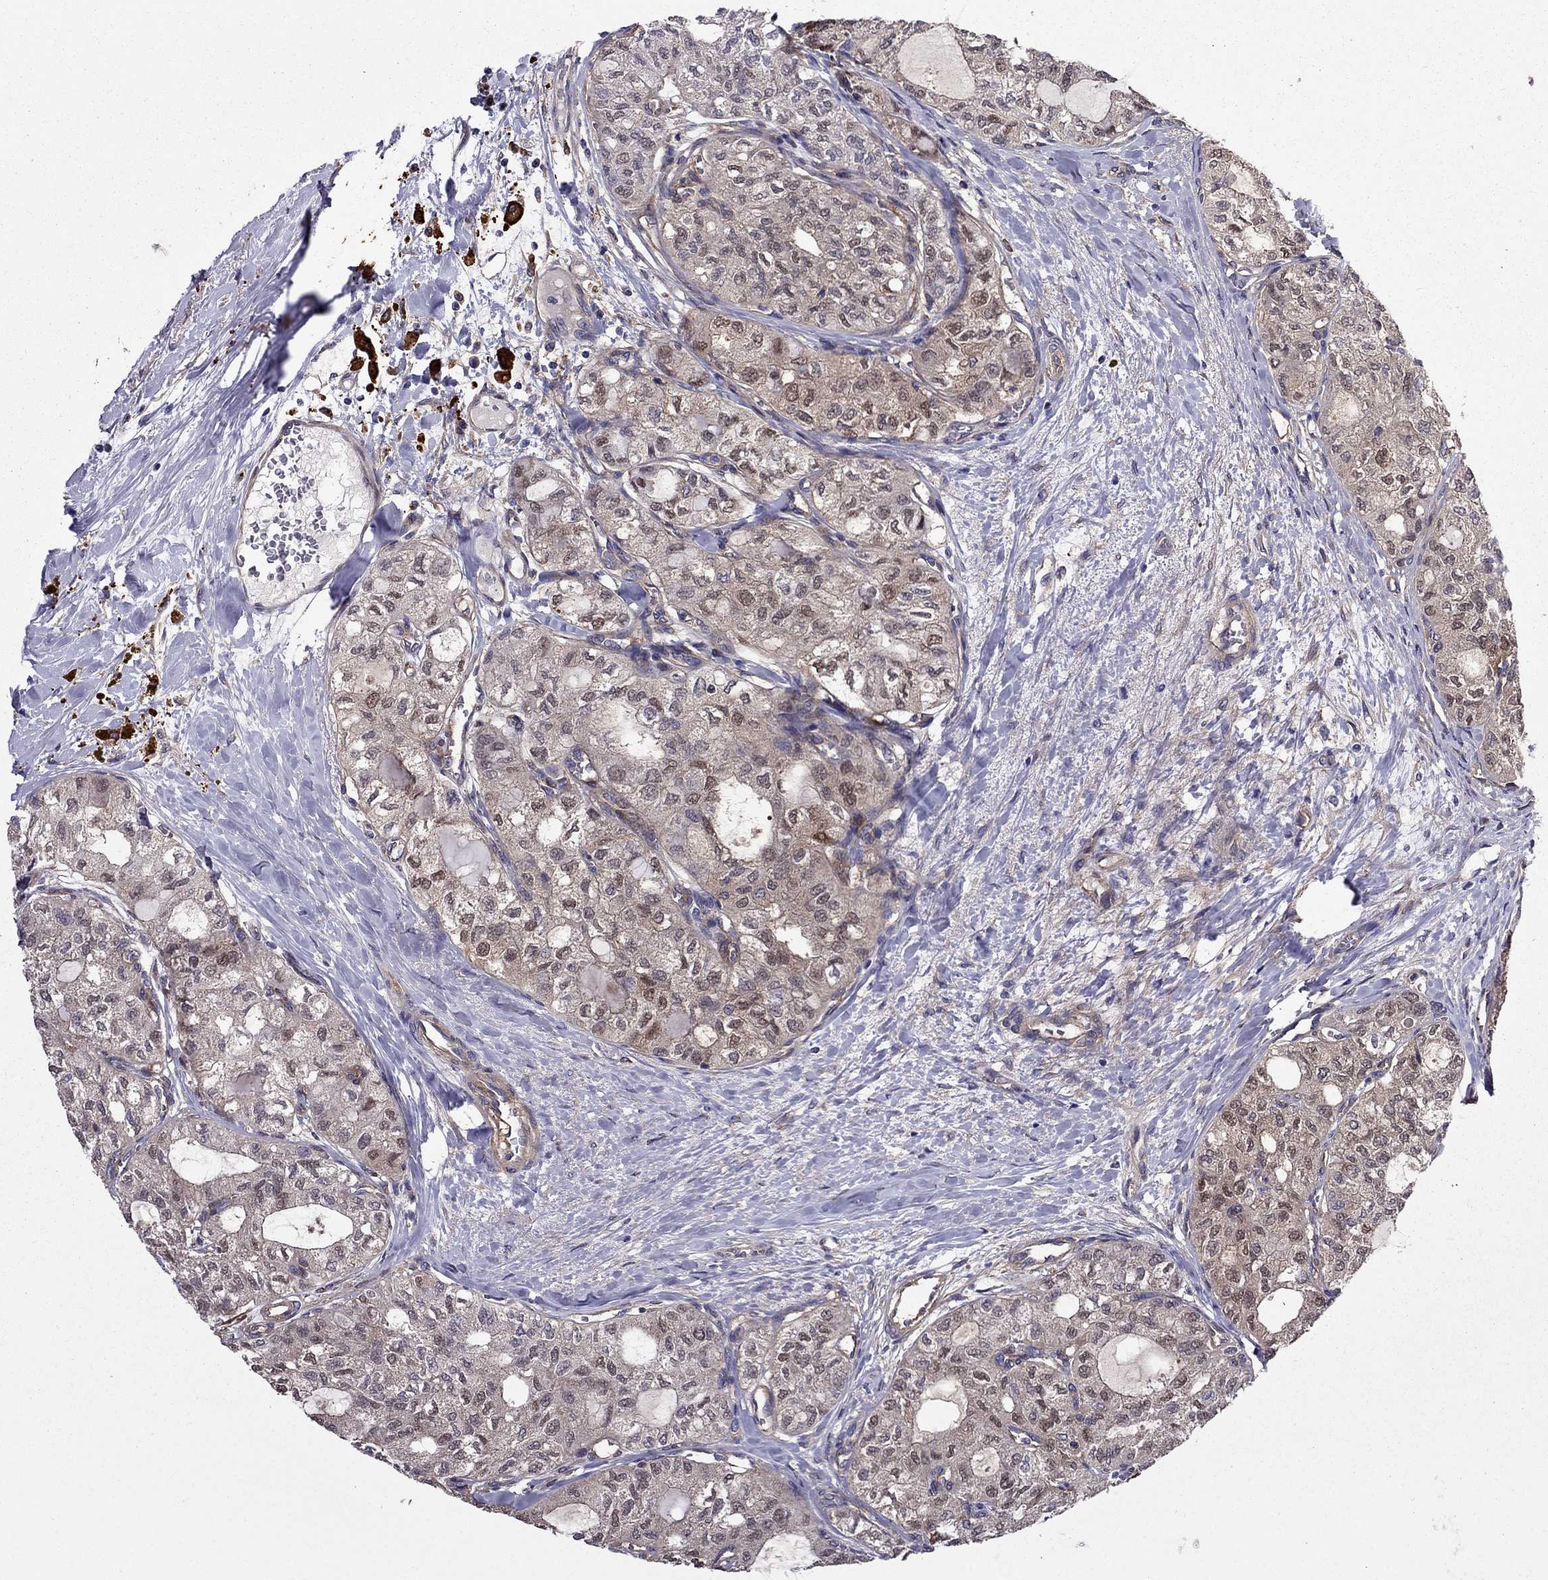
{"staining": {"intensity": "weak", "quantity": ">75%", "location": "cytoplasmic/membranous"}, "tissue": "thyroid cancer", "cell_type": "Tumor cells", "image_type": "cancer", "snomed": [{"axis": "morphology", "description": "Follicular adenoma carcinoma, NOS"}, {"axis": "topography", "description": "Thyroid gland"}], "caption": "Immunohistochemistry (IHC) micrograph of human thyroid cancer stained for a protein (brown), which exhibits low levels of weak cytoplasmic/membranous staining in approximately >75% of tumor cells.", "gene": "ITGB1", "patient": {"sex": "male", "age": 75}}